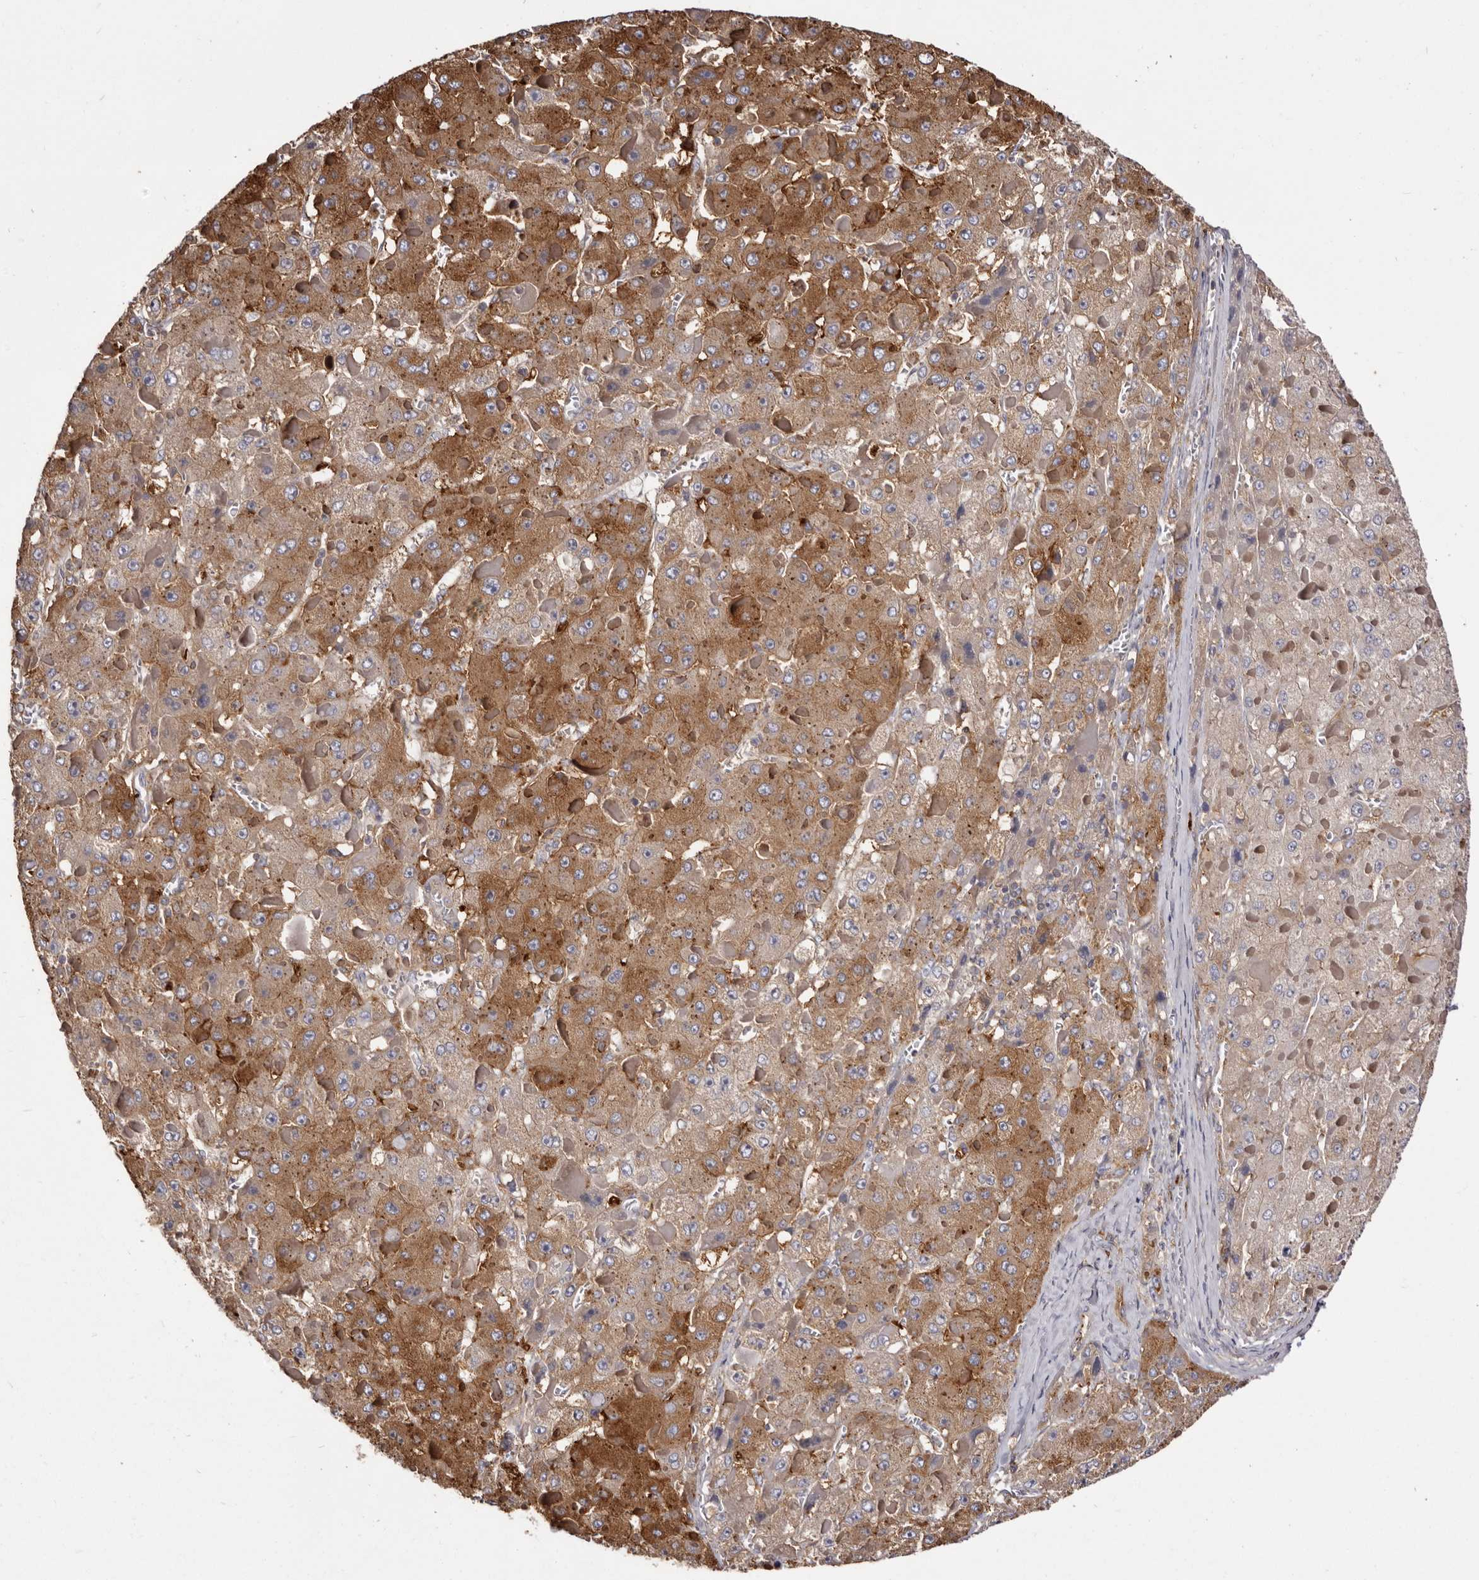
{"staining": {"intensity": "moderate", "quantity": ">75%", "location": "cytoplasmic/membranous"}, "tissue": "liver cancer", "cell_type": "Tumor cells", "image_type": "cancer", "snomed": [{"axis": "morphology", "description": "Carcinoma, Hepatocellular, NOS"}, {"axis": "topography", "description": "Liver"}], "caption": "Human hepatocellular carcinoma (liver) stained for a protein (brown) reveals moderate cytoplasmic/membranous positive expression in approximately >75% of tumor cells.", "gene": "TPD52", "patient": {"sex": "female", "age": 73}}